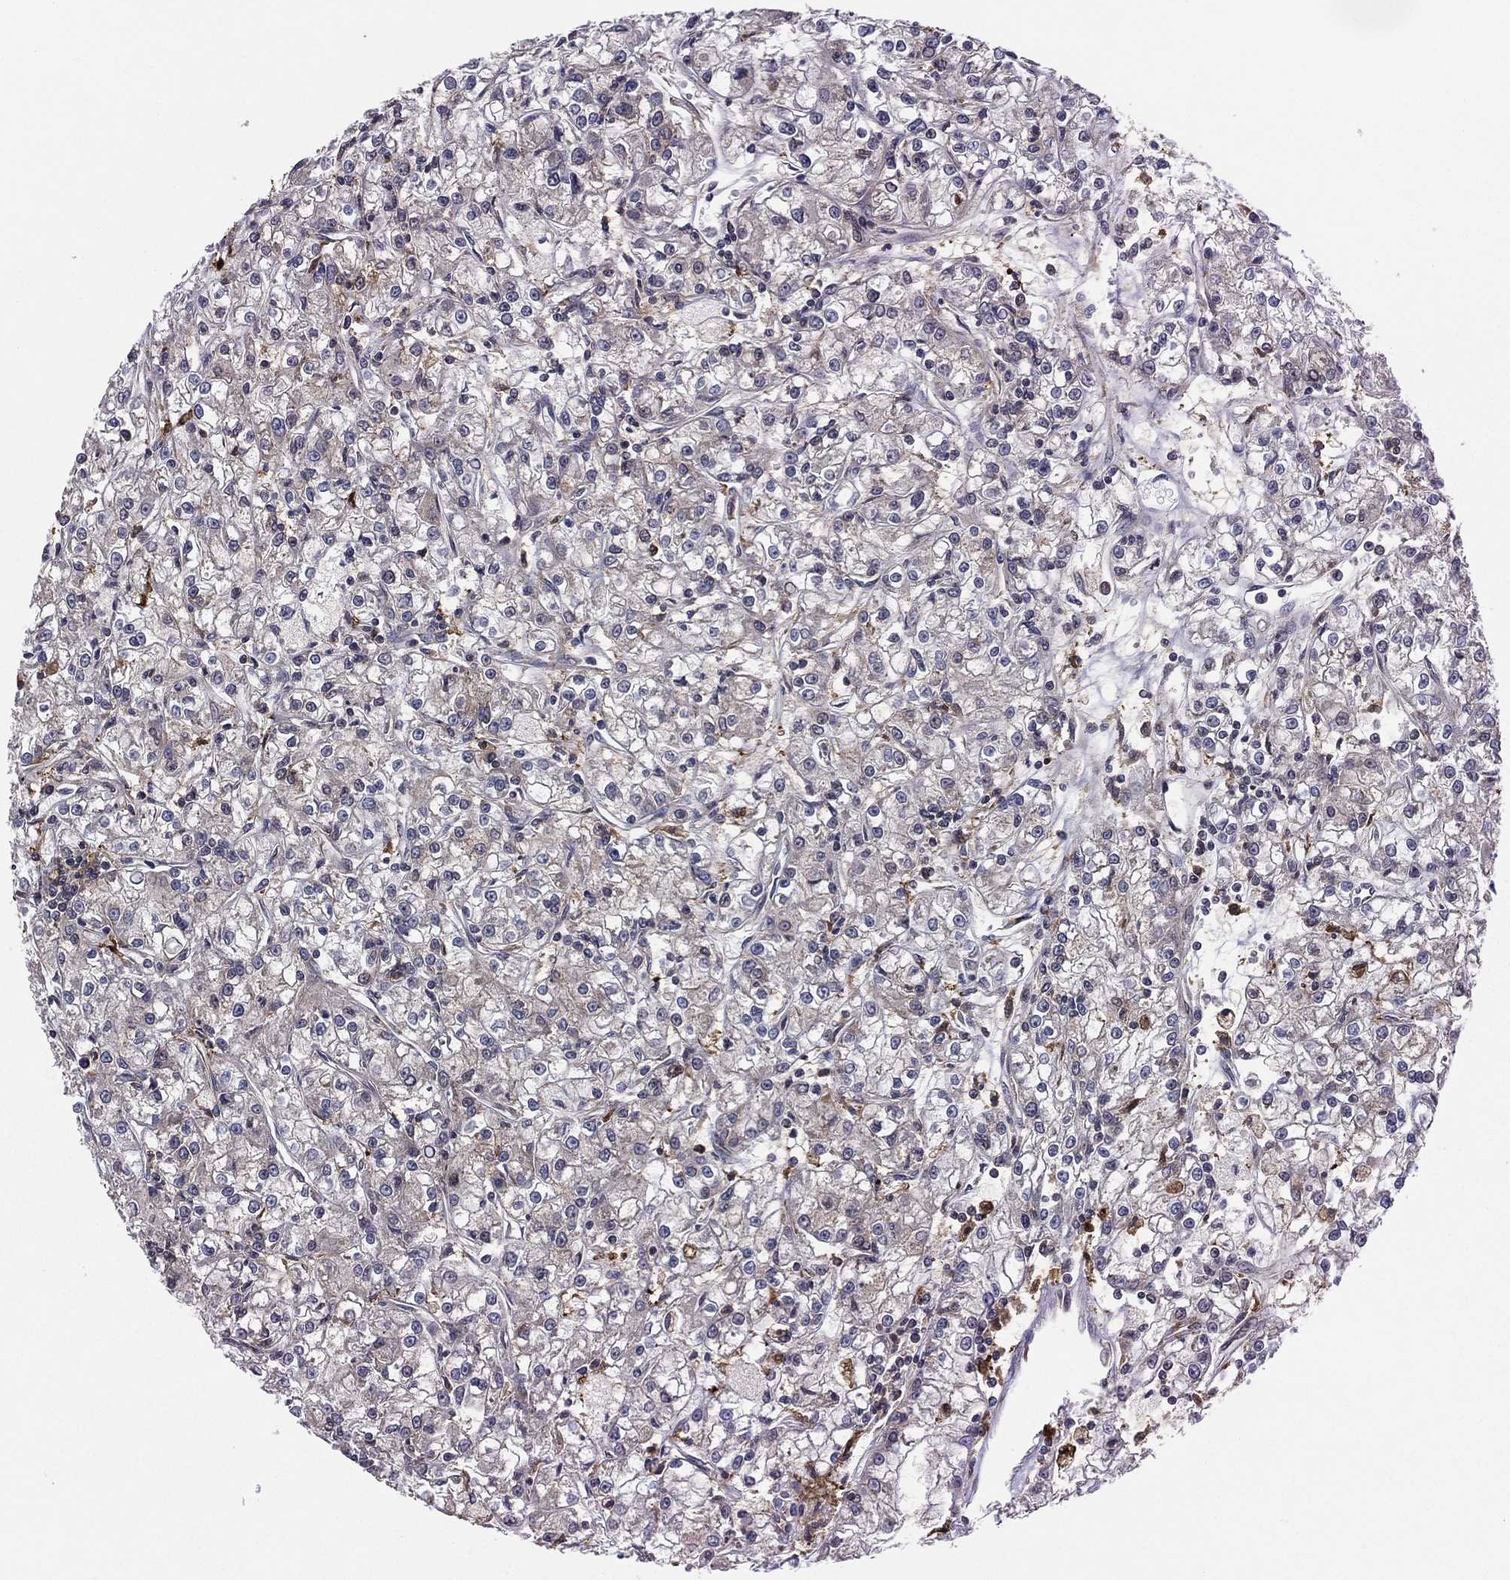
{"staining": {"intensity": "negative", "quantity": "none", "location": "none"}, "tissue": "renal cancer", "cell_type": "Tumor cells", "image_type": "cancer", "snomed": [{"axis": "morphology", "description": "Adenocarcinoma, NOS"}, {"axis": "topography", "description": "Kidney"}], "caption": "DAB (3,3'-diaminobenzidine) immunohistochemical staining of human renal cancer demonstrates no significant staining in tumor cells.", "gene": "C2orf76", "patient": {"sex": "female", "age": 59}}